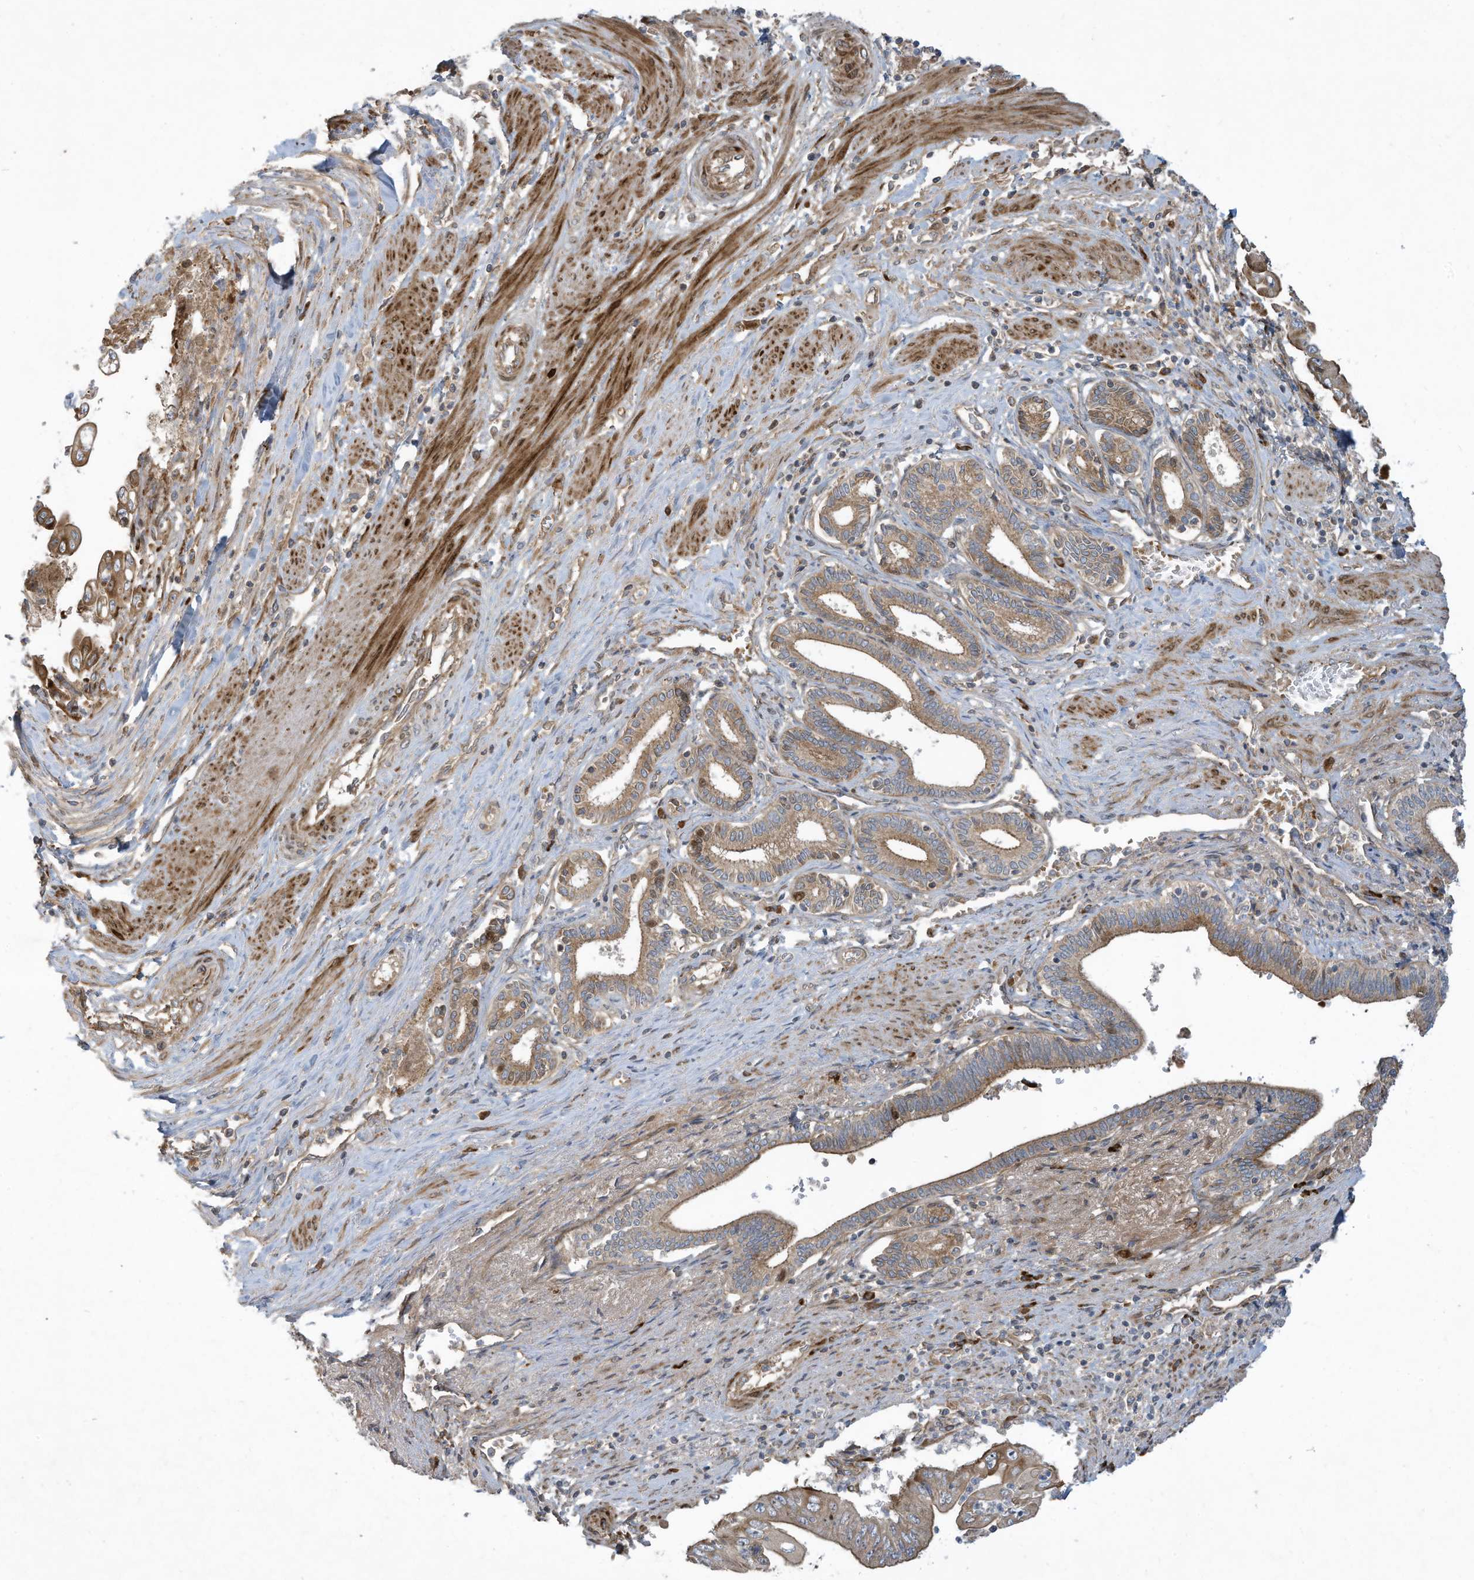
{"staining": {"intensity": "moderate", "quantity": ">75%", "location": "cytoplasmic/membranous"}, "tissue": "pancreatic cancer", "cell_type": "Tumor cells", "image_type": "cancer", "snomed": [{"axis": "morphology", "description": "Adenocarcinoma, NOS"}, {"axis": "topography", "description": "Pancreas"}], "caption": "Brown immunohistochemical staining in pancreatic adenocarcinoma exhibits moderate cytoplasmic/membranous expression in approximately >75% of tumor cells. The protein is stained brown, and the nuclei are stained in blue (DAB (3,3'-diaminobenzidine) IHC with brightfield microscopy, high magnification).", "gene": "DDIT4", "patient": {"sex": "female", "age": 77}}